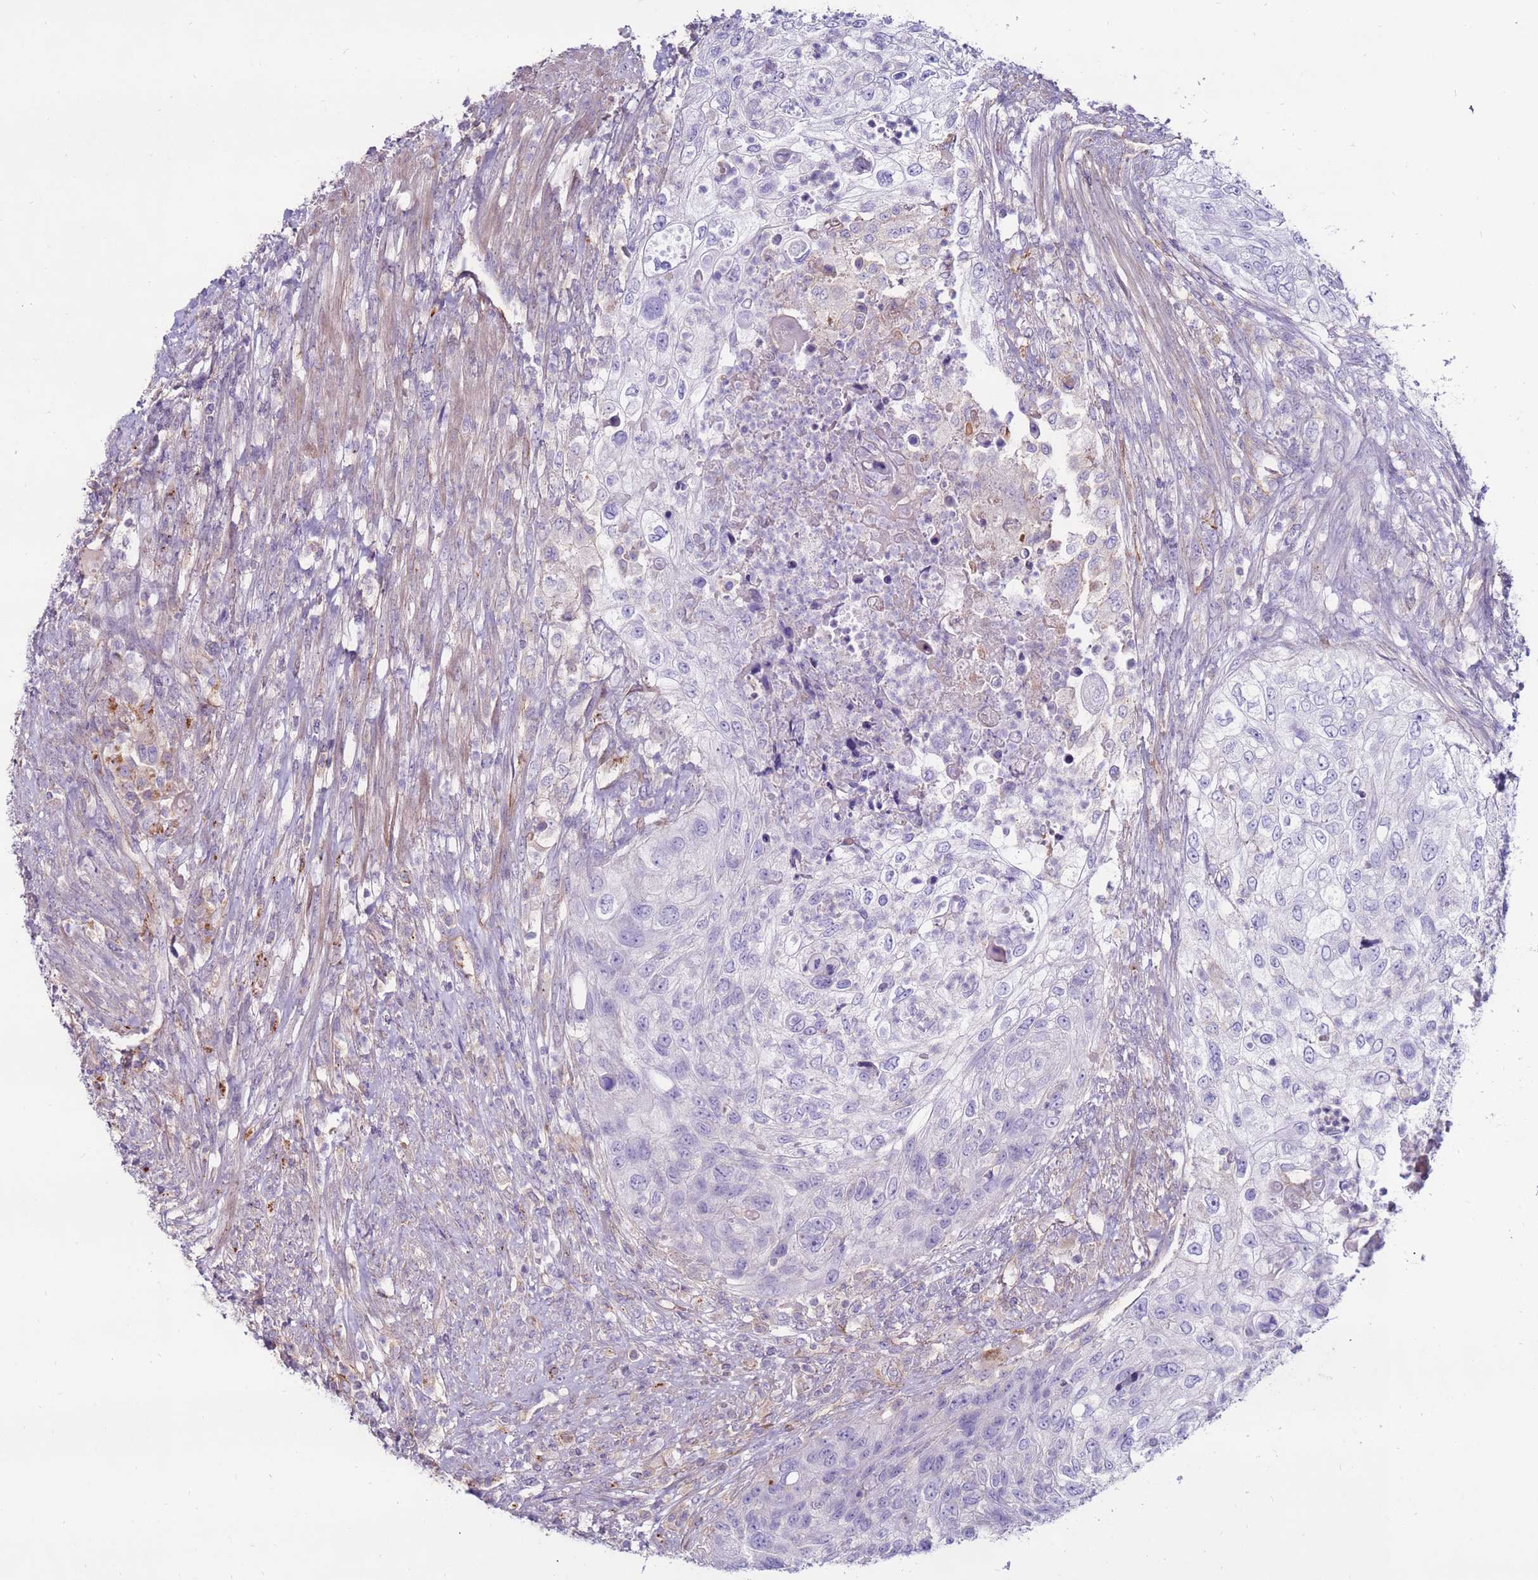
{"staining": {"intensity": "negative", "quantity": "none", "location": "none"}, "tissue": "urothelial cancer", "cell_type": "Tumor cells", "image_type": "cancer", "snomed": [{"axis": "morphology", "description": "Urothelial carcinoma, High grade"}, {"axis": "topography", "description": "Urinary bladder"}], "caption": "Tumor cells show no significant positivity in urothelial cancer.", "gene": "CLEC4M", "patient": {"sex": "female", "age": 60}}